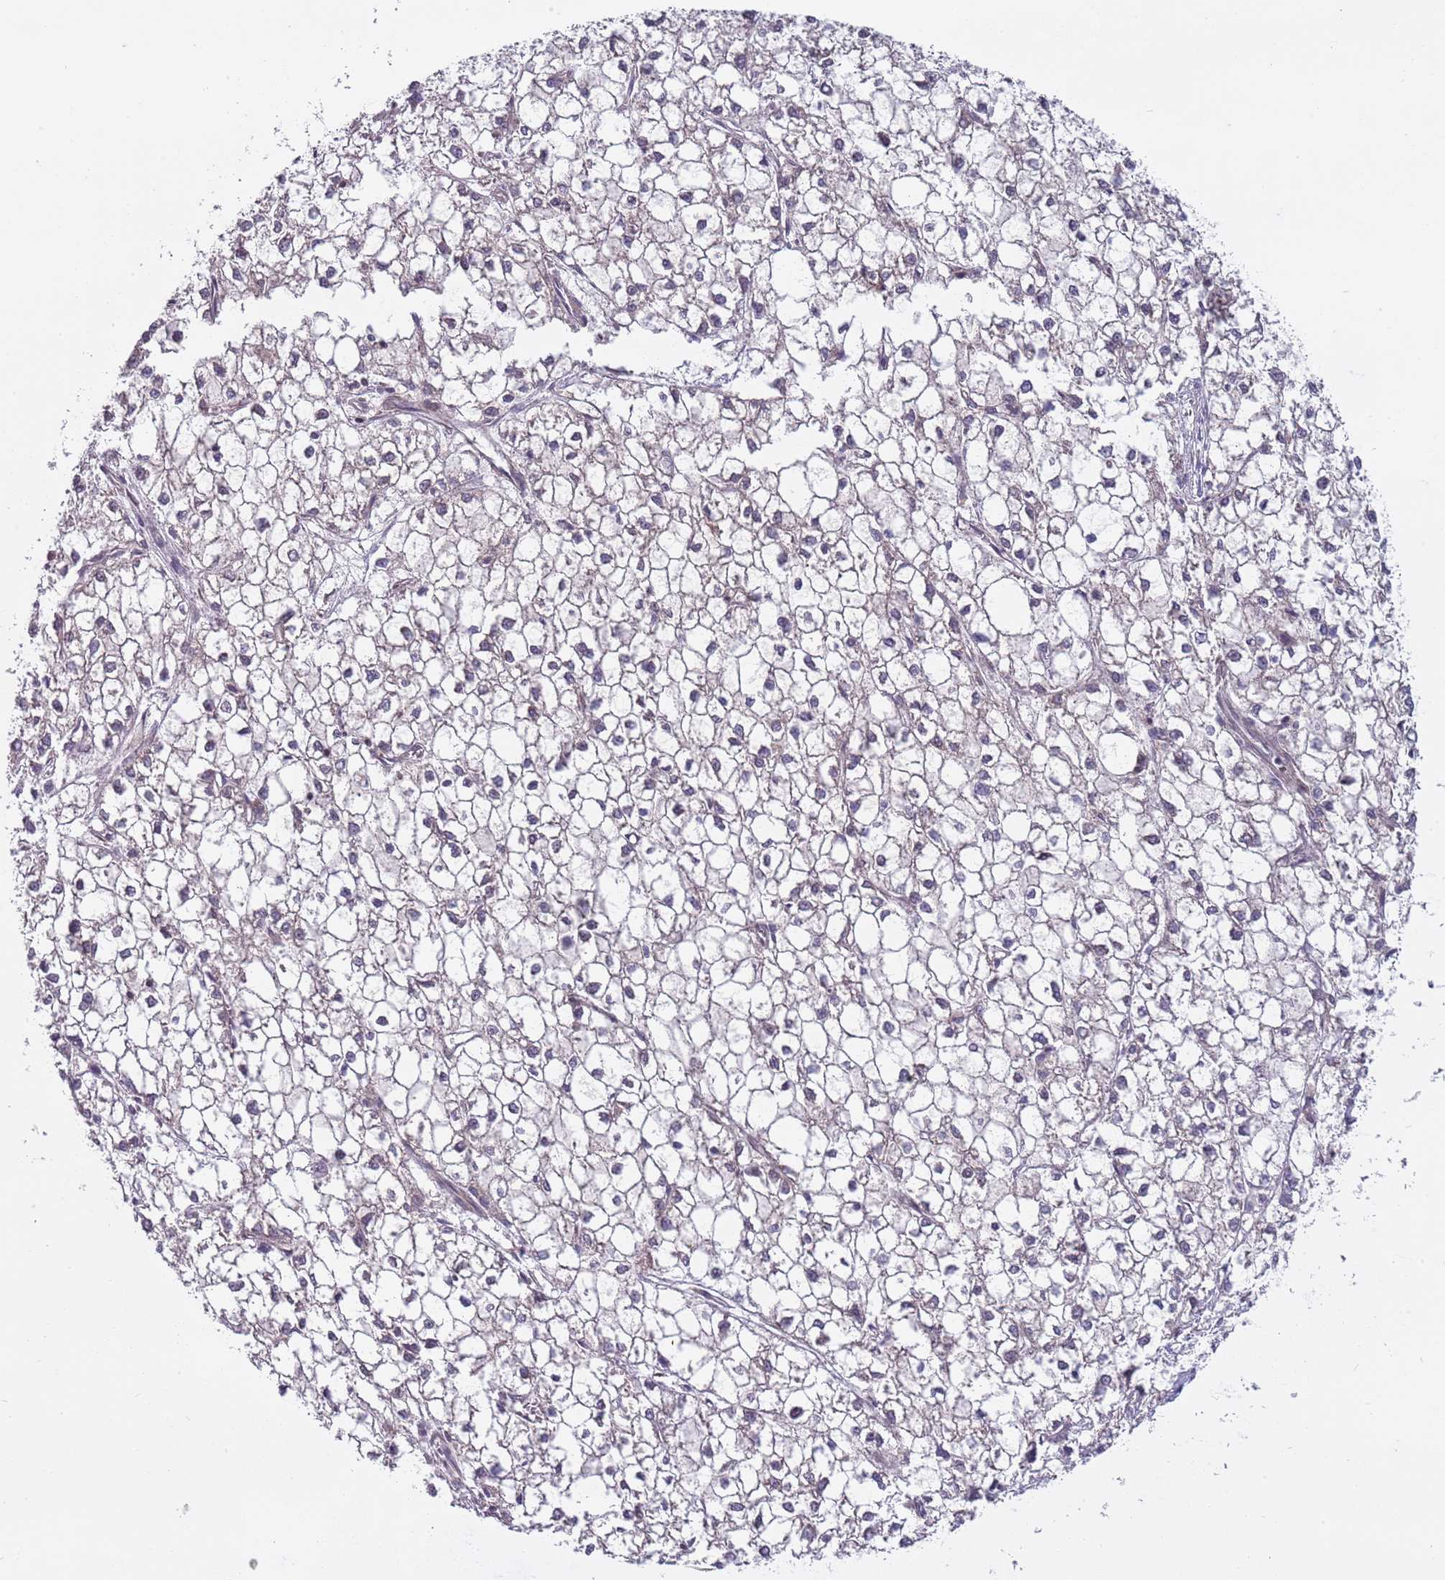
{"staining": {"intensity": "negative", "quantity": "none", "location": "none"}, "tissue": "liver cancer", "cell_type": "Tumor cells", "image_type": "cancer", "snomed": [{"axis": "morphology", "description": "Carcinoma, Hepatocellular, NOS"}, {"axis": "topography", "description": "Liver"}], "caption": "A high-resolution image shows immunohistochemistry (IHC) staining of hepatocellular carcinoma (liver), which reveals no significant positivity in tumor cells.", "gene": "RNF181", "patient": {"sex": "female", "age": 43}}